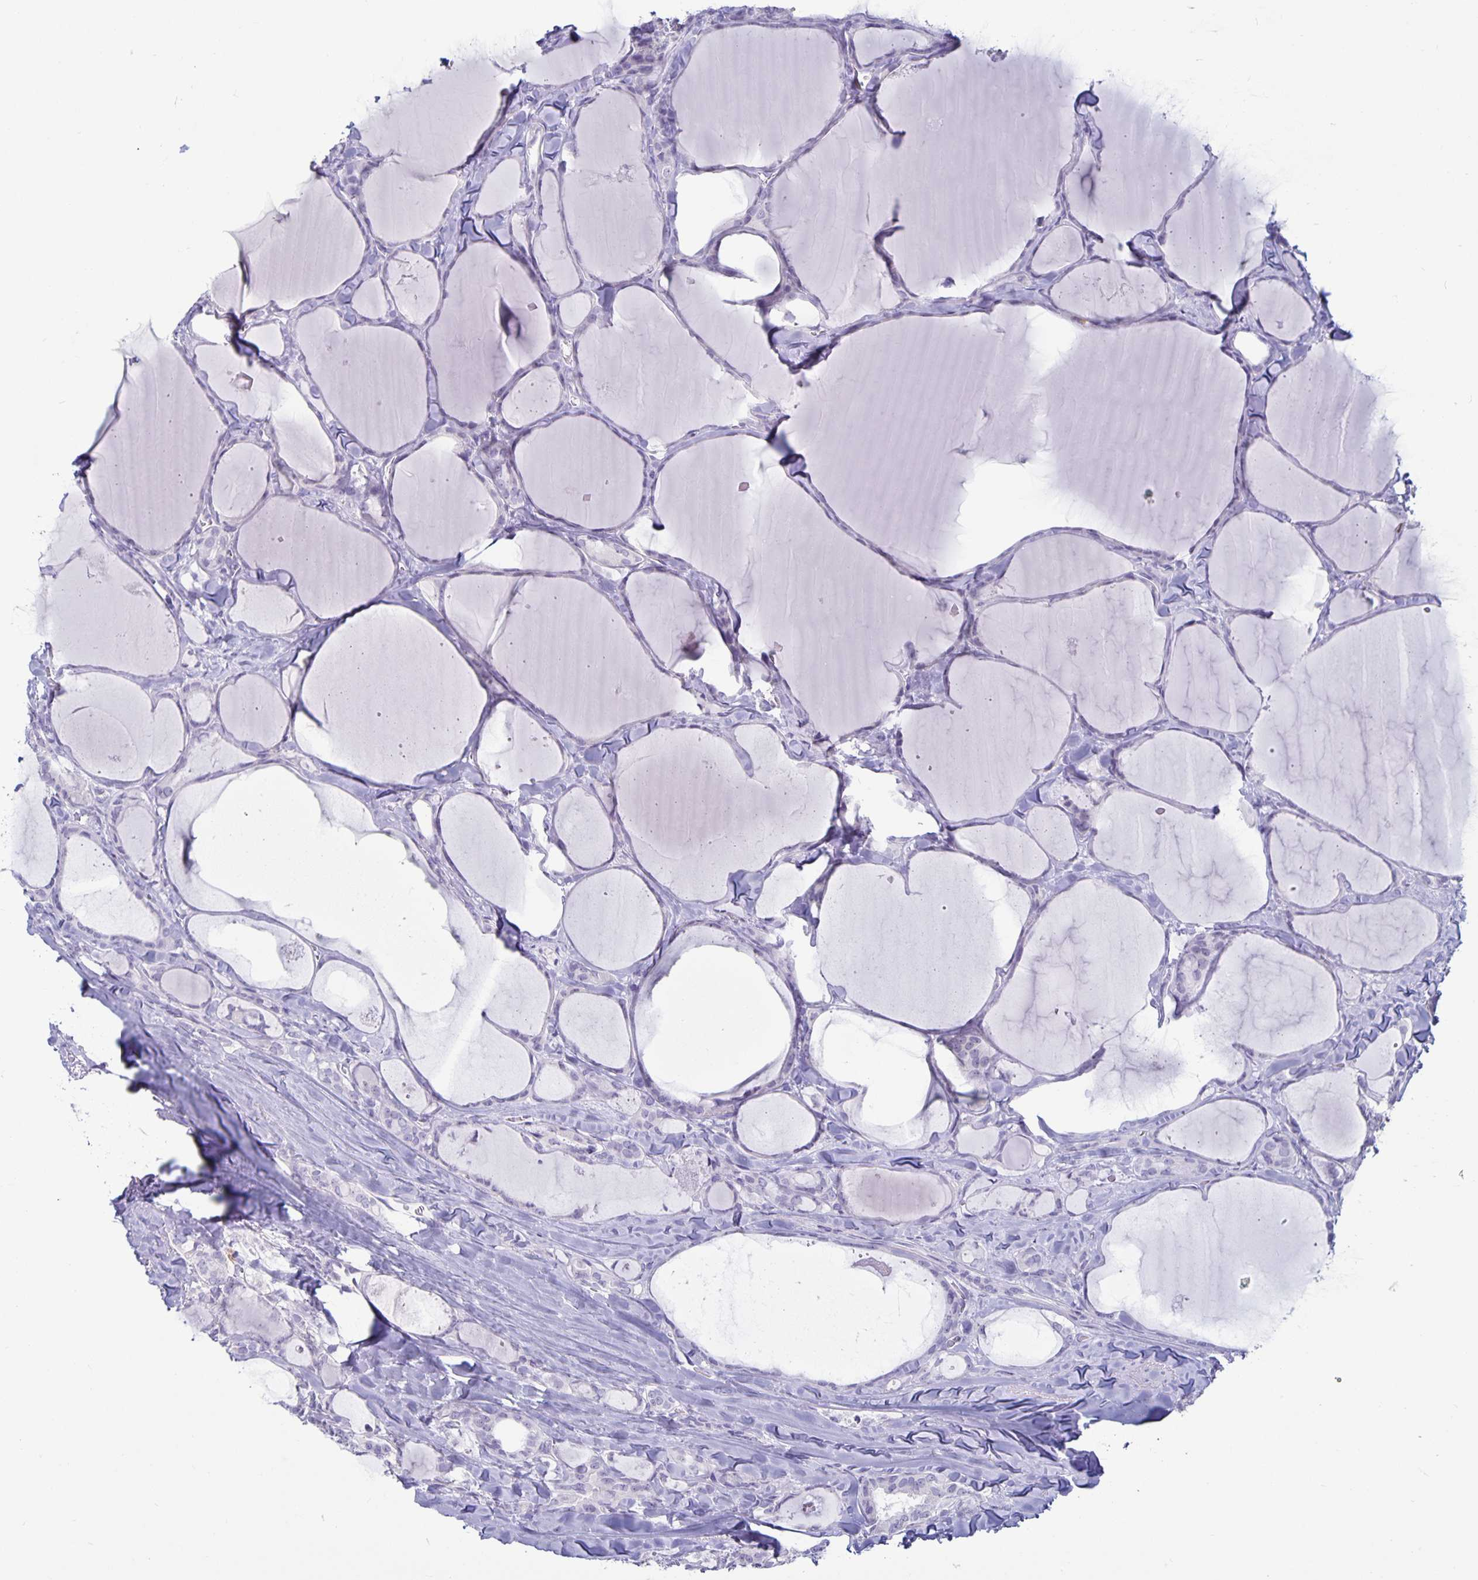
{"staining": {"intensity": "negative", "quantity": "none", "location": "none"}, "tissue": "thyroid cancer", "cell_type": "Tumor cells", "image_type": "cancer", "snomed": [{"axis": "morphology", "description": "Papillary adenocarcinoma, NOS"}, {"axis": "topography", "description": "Thyroid gland"}], "caption": "Thyroid cancer stained for a protein using IHC displays no staining tumor cells.", "gene": "PLCB3", "patient": {"sex": "male", "age": 30}}